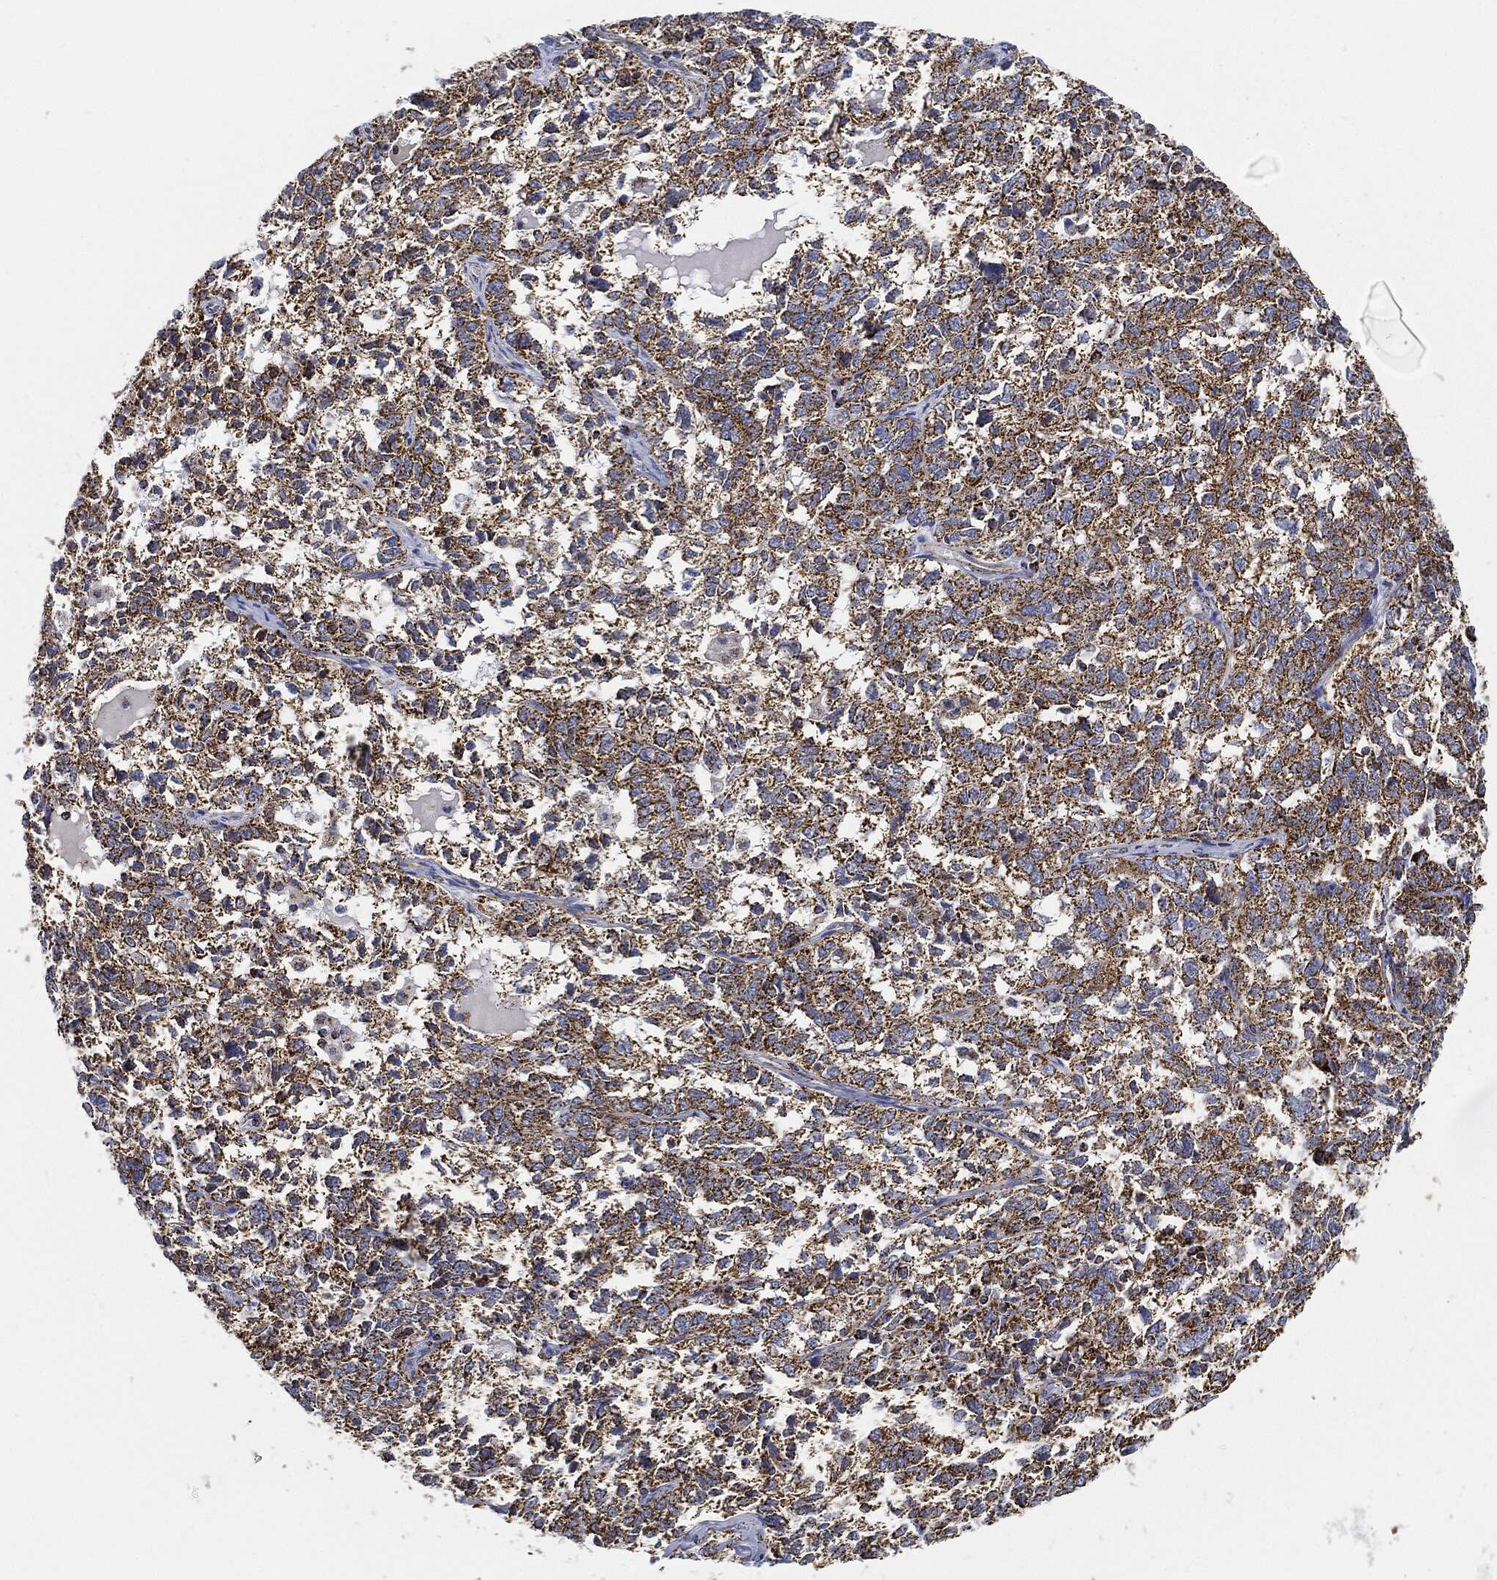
{"staining": {"intensity": "strong", "quantity": ">75%", "location": "cytoplasmic/membranous"}, "tissue": "ovarian cancer", "cell_type": "Tumor cells", "image_type": "cancer", "snomed": [{"axis": "morphology", "description": "Cystadenocarcinoma, serous, NOS"}, {"axis": "topography", "description": "Ovary"}], "caption": "Immunohistochemistry of serous cystadenocarcinoma (ovarian) shows high levels of strong cytoplasmic/membranous expression in approximately >75% of tumor cells.", "gene": "CAPN15", "patient": {"sex": "female", "age": 71}}